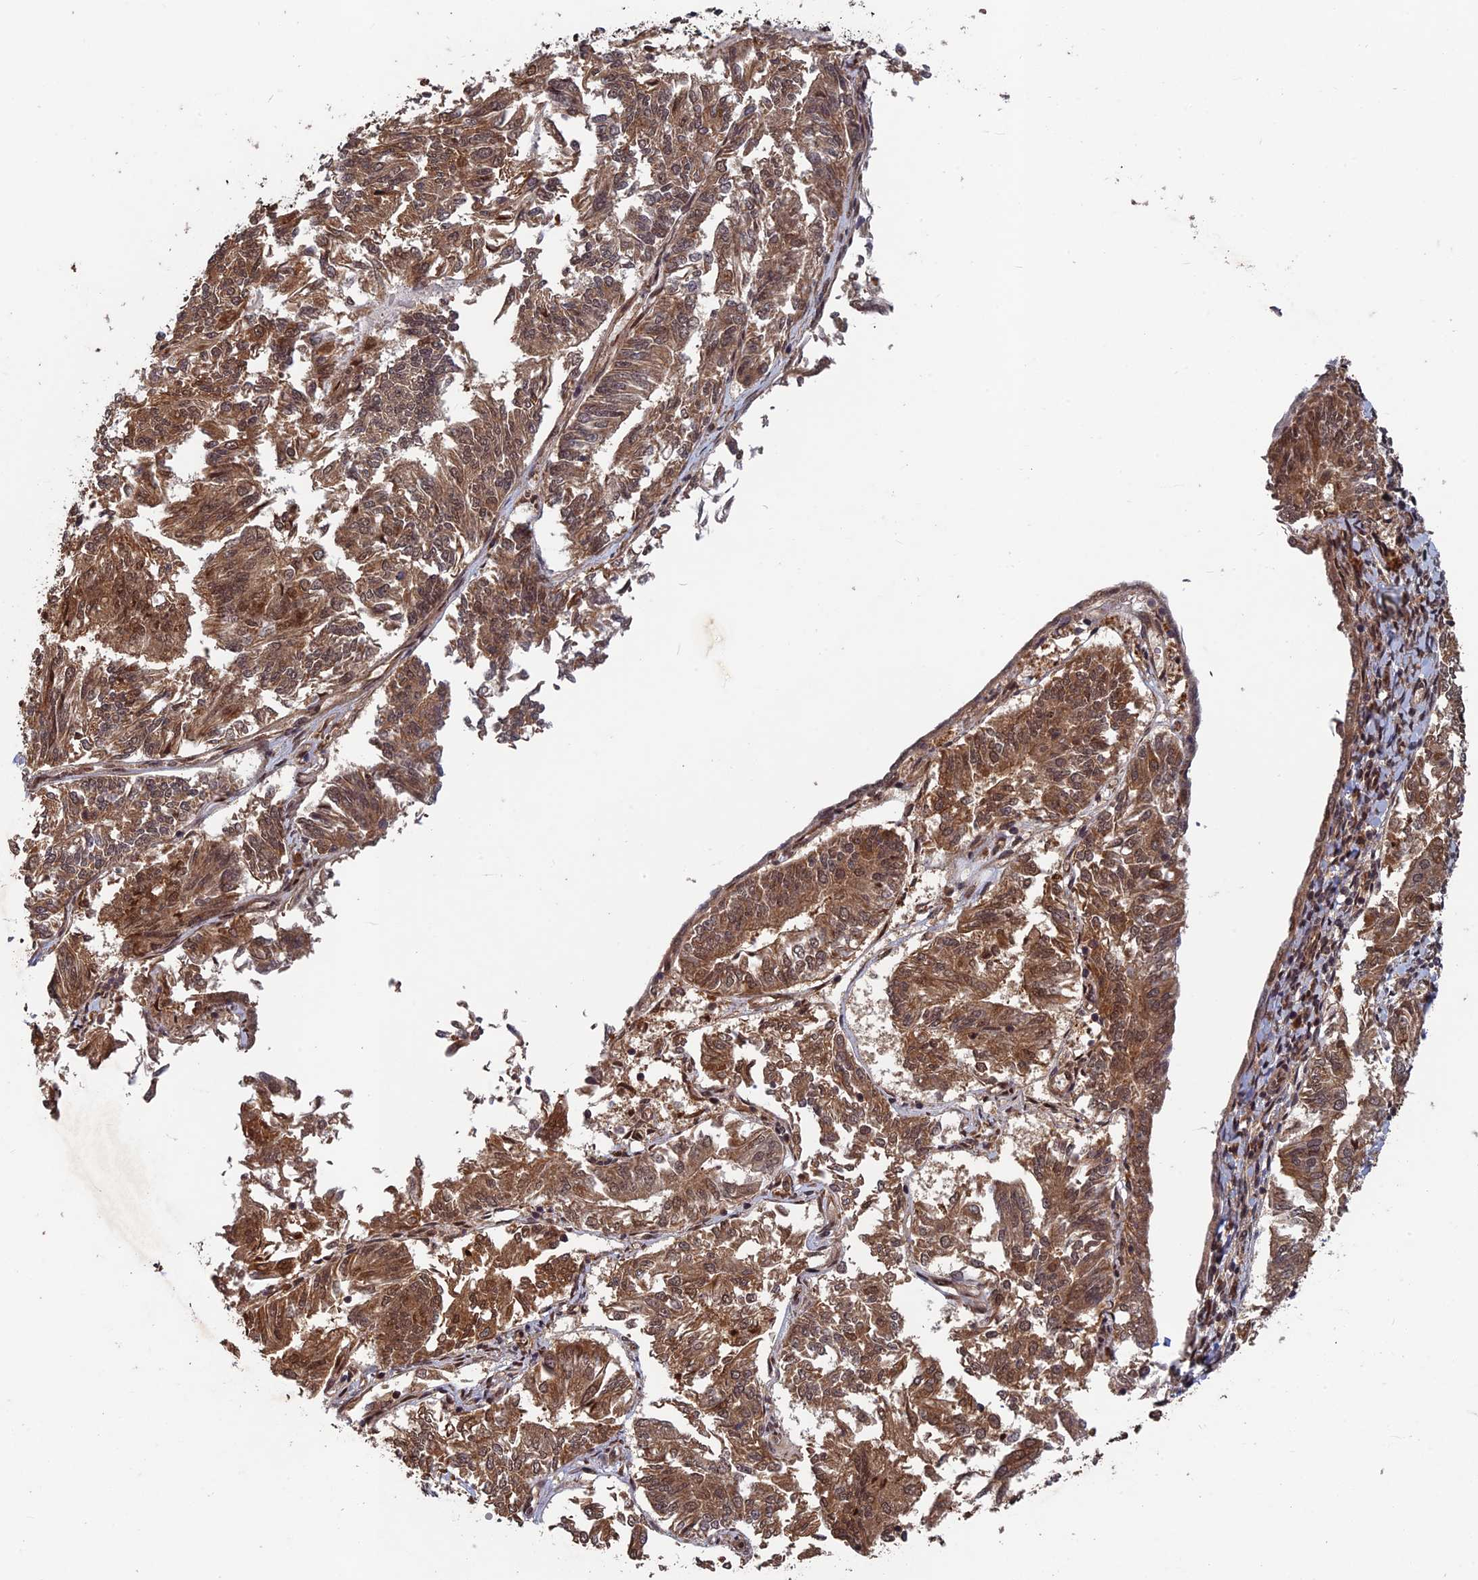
{"staining": {"intensity": "moderate", "quantity": ">75%", "location": "cytoplasmic/membranous,nuclear"}, "tissue": "endometrial cancer", "cell_type": "Tumor cells", "image_type": "cancer", "snomed": [{"axis": "morphology", "description": "Adenocarcinoma, NOS"}, {"axis": "topography", "description": "Endometrium"}], "caption": "Approximately >75% of tumor cells in human adenocarcinoma (endometrial) display moderate cytoplasmic/membranous and nuclear protein expression as visualized by brown immunohistochemical staining.", "gene": "FAM53C", "patient": {"sex": "female", "age": 58}}